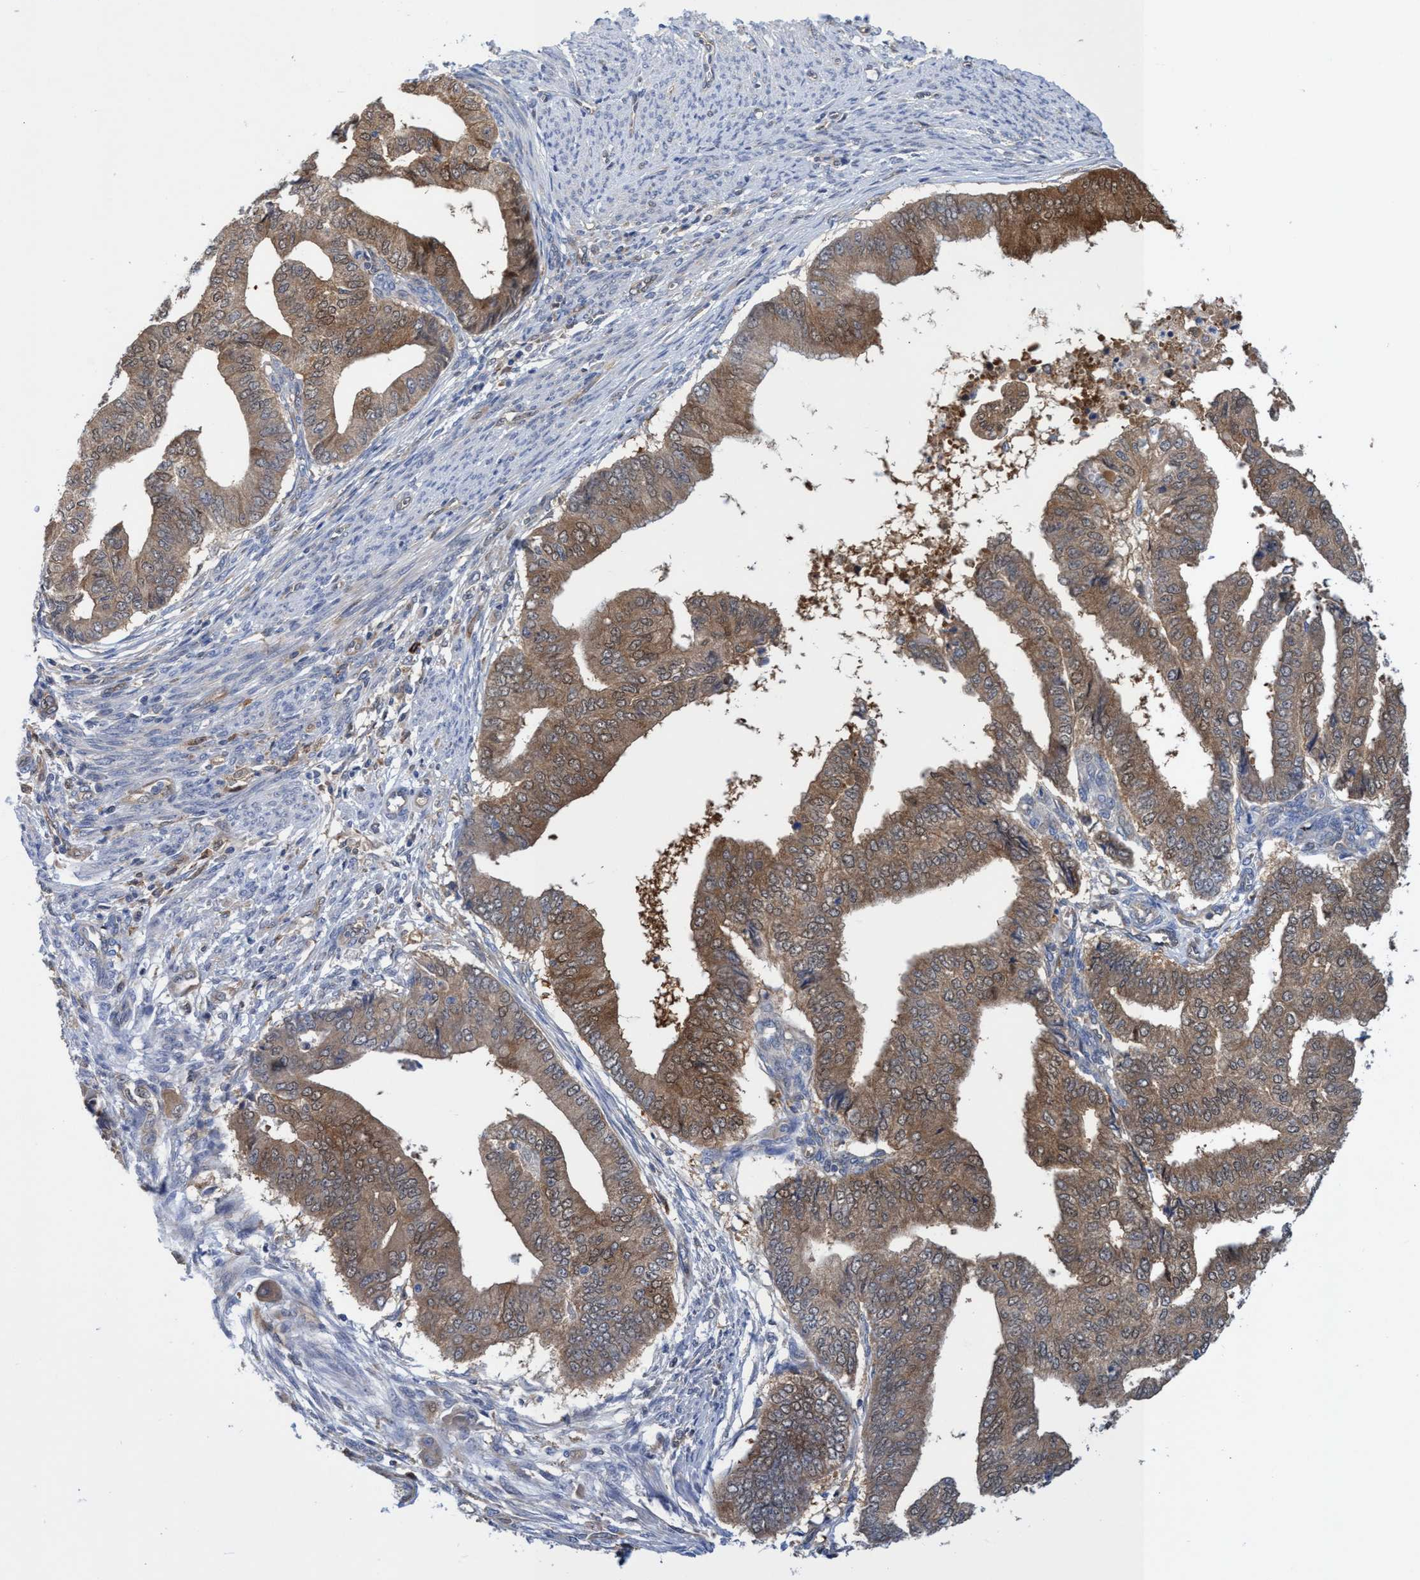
{"staining": {"intensity": "moderate", "quantity": ">75%", "location": "cytoplasmic/membranous"}, "tissue": "endometrial cancer", "cell_type": "Tumor cells", "image_type": "cancer", "snomed": [{"axis": "morphology", "description": "Polyp, NOS"}, {"axis": "morphology", "description": "Adenocarcinoma, NOS"}, {"axis": "morphology", "description": "Adenoma, NOS"}, {"axis": "topography", "description": "Endometrium"}], "caption": "Immunohistochemistry (IHC) of human endometrial polyp shows medium levels of moderate cytoplasmic/membranous expression in about >75% of tumor cells. (Stains: DAB (3,3'-diaminobenzidine) in brown, nuclei in blue, Microscopy: brightfield microscopy at high magnification).", "gene": "PNPO", "patient": {"sex": "female", "age": 79}}